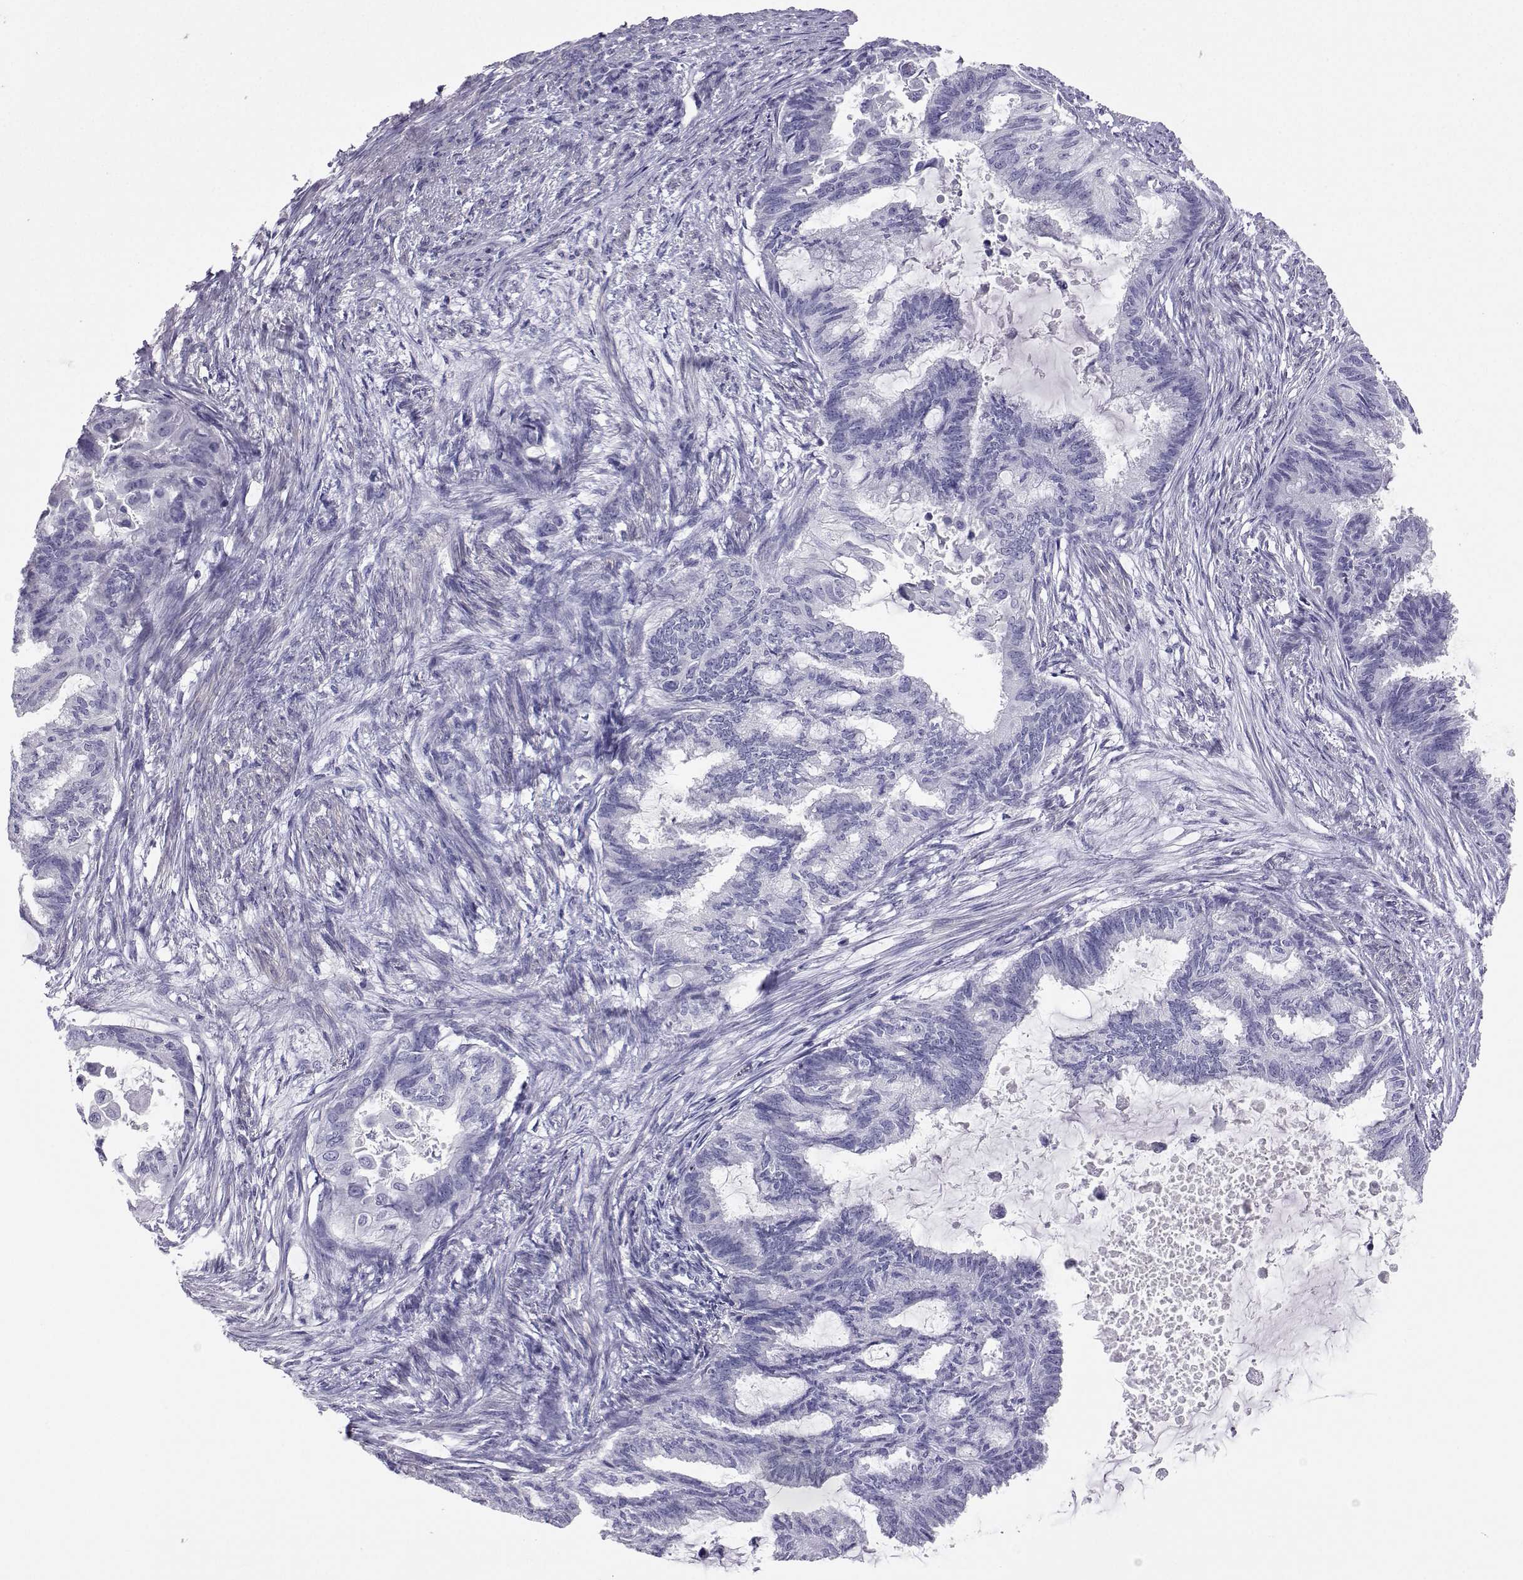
{"staining": {"intensity": "negative", "quantity": "none", "location": "none"}, "tissue": "endometrial cancer", "cell_type": "Tumor cells", "image_type": "cancer", "snomed": [{"axis": "morphology", "description": "Adenocarcinoma, NOS"}, {"axis": "topography", "description": "Endometrium"}], "caption": "IHC photomicrograph of endometrial cancer (adenocarcinoma) stained for a protein (brown), which shows no expression in tumor cells.", "gene": "PLIN4", "patient": {"sex": "female", "age": 86}}